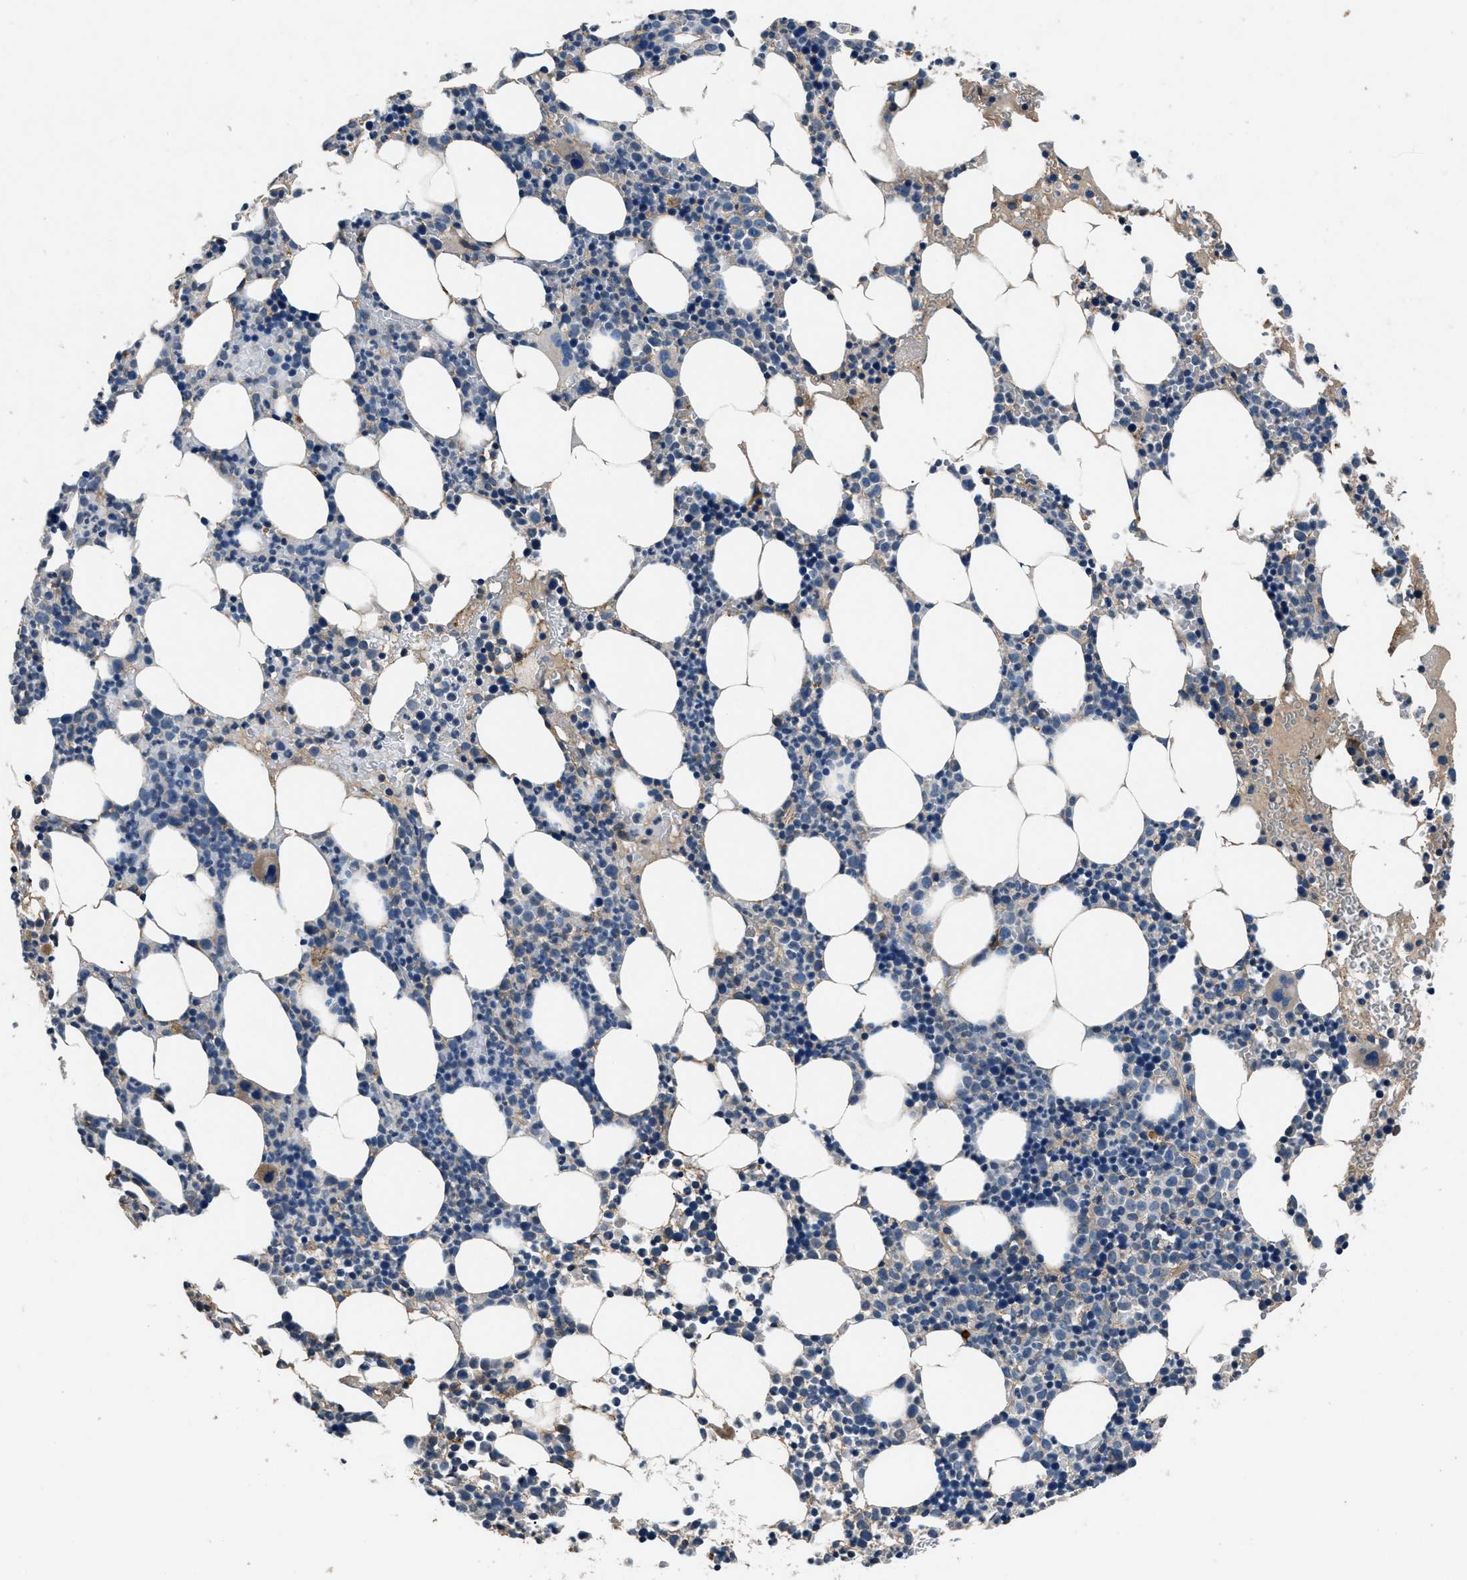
{"staining": {"intensity": "moderate", "quantity": "<25%", "location": "cytoplasmic/membranous"}, "tissue": "bone marrow", "cell_type": "Hematopoietic cells", "image_type": "normal", "snomed": [{"axis": "morphology", "description": "Normal tissue, NOS"}, {"axis": "morphology", "description": "Inflammation, NOS"}, {"axis": "topography", "description": "Bone marrow"}], "caption": "Immunohistochemistry (IHC) image of benign bone marrow stained for a protein (brown), which demonstrates low levels of moderate cytoplasmic/membranous expression in about <25% of hematopoietic cells.", "gene": "CD276", "patient": {"sex": "female", "age": 67}}